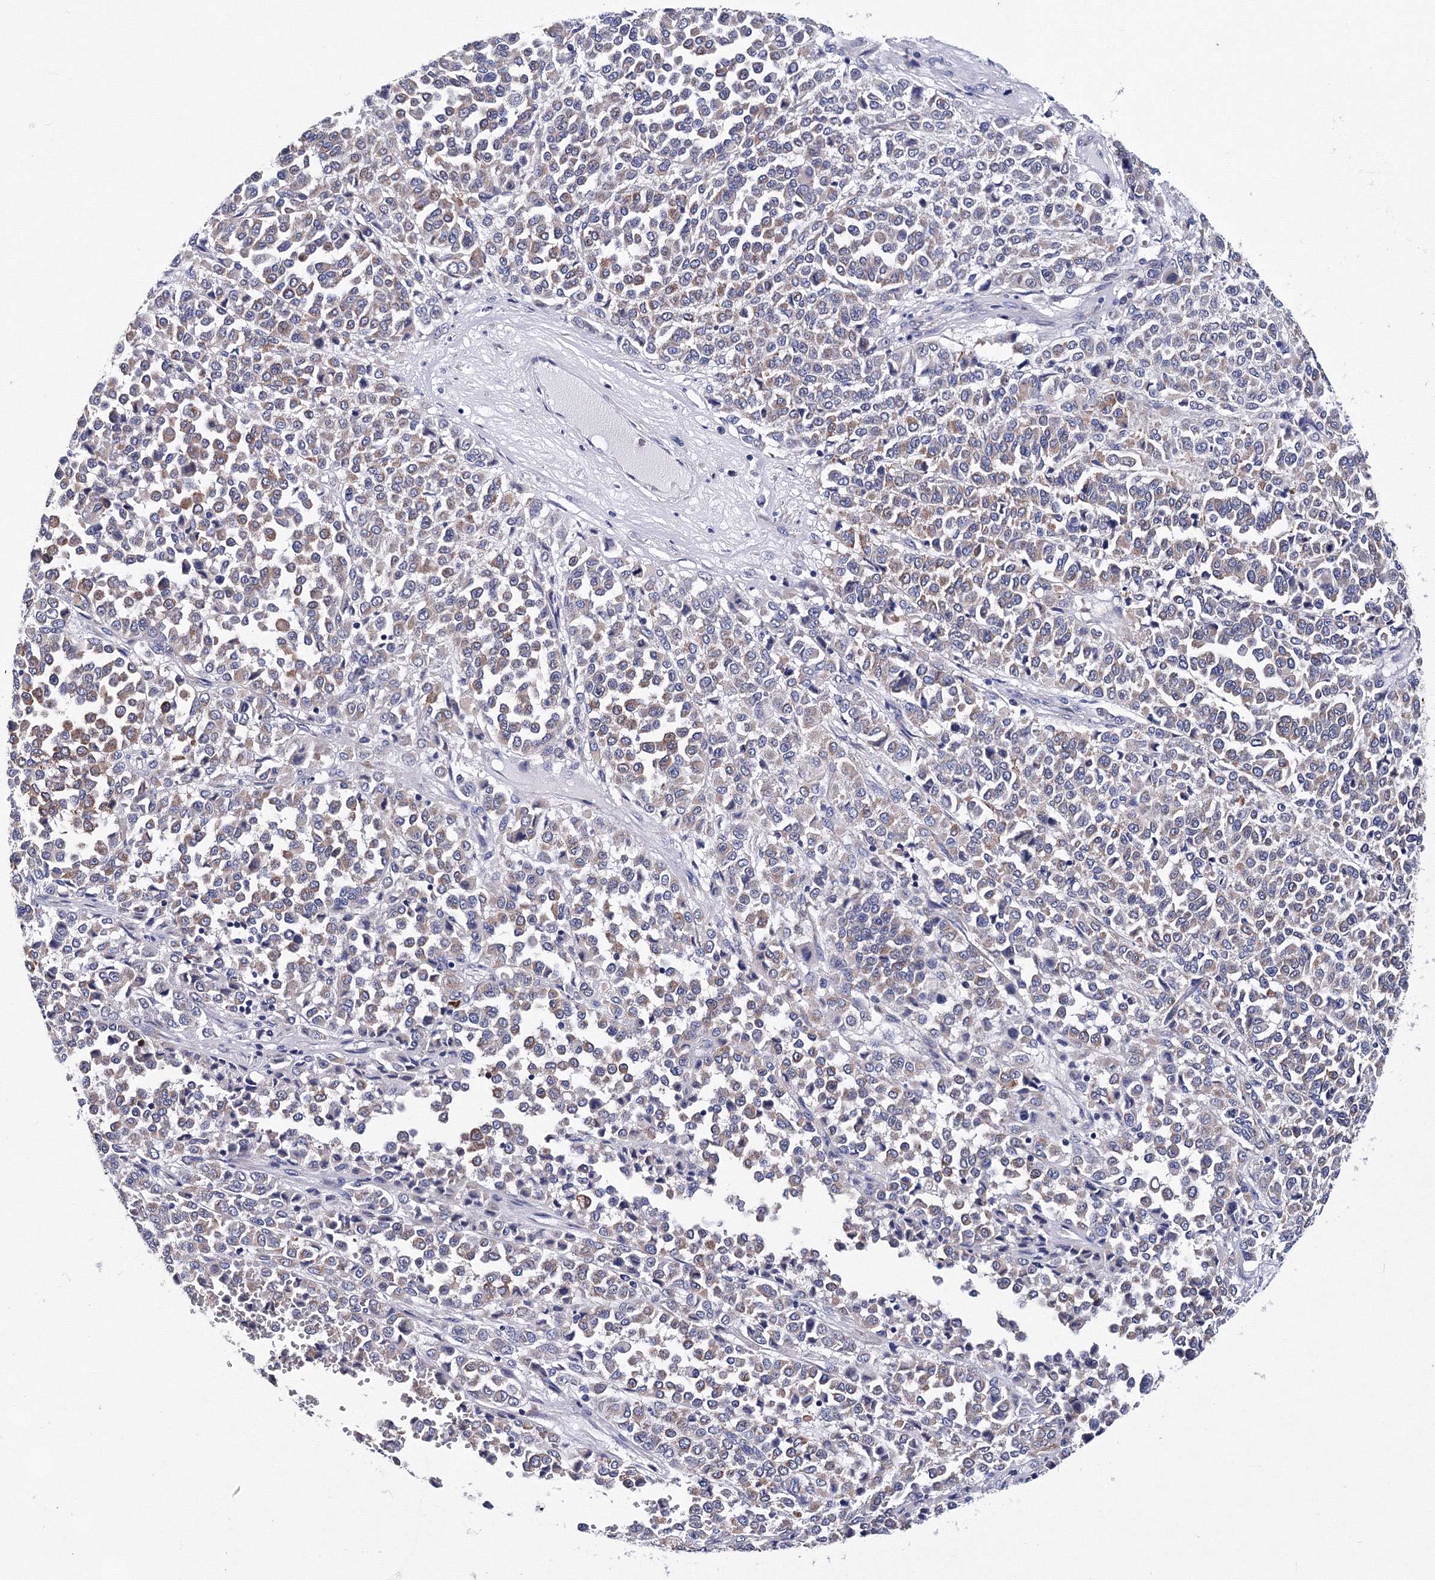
{"staining": {"intensity": "weak", "quantity": "25%-75%", "location": "cytoplasmic/membranous"}, "tissue": "melanoma", "cell_type": "Tumor cells", "image_type": "cancer", "snomed": [{"axis": "morphology", "description": "Malignant melanoma, Metastatic site"}, {"axis": "topography", "description": "Pancreas"}], "caption": "DAB (3,3'-diaminobenzidine) immunohistochemical staining of human malignant melanoma (metastatic site) reveals weak cytoplasmic/membranous protein expression in approximately 25%-75% of tumor cells. (DAB IHC with brightfield microscopy, high magnification).", "gene": "TRPM2", "patient": {"sex": "female", "age": 30}}